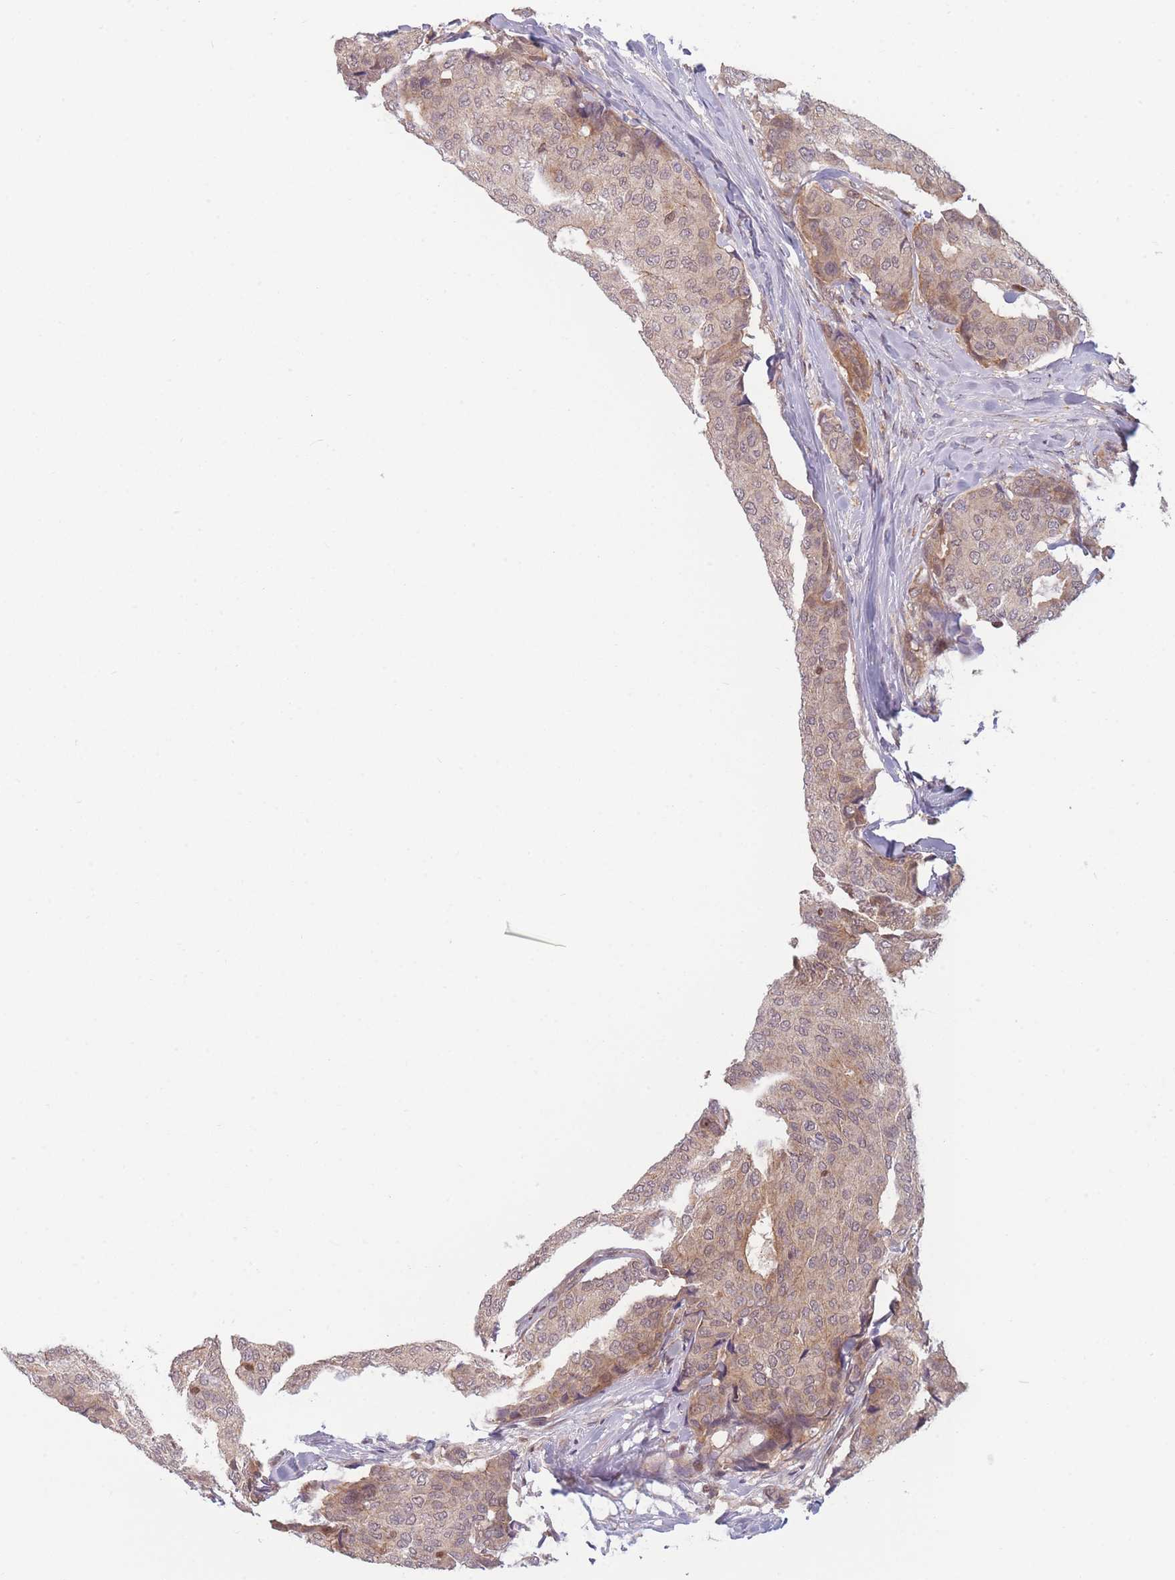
{"staining": {"intensity": "moderate", "quantity": "<25%", "location": "cytoplasmic/membranous"}, "tissue": "breast cancer", "cell_type": "Tumor cells", "image_type": "cancer", "snomed": [{"axis": "morphology", "description": "Duct carcinoma"}, {"axis": "topography", "description": "Breast"}], "caption": "Immunohistochemistry (IHC) micrograph of neoplastic tissue: breast cancer stained using immunohistochemistry (IHC) demonstrates low levels of moderate protein expression localized specifically in the cytoplasmic/membranous of tumor cells, appearing as a cytoplasmic/membranous brown color.", "gene": "FAM153A", "patient": {"sex": "female", "age": 75}}